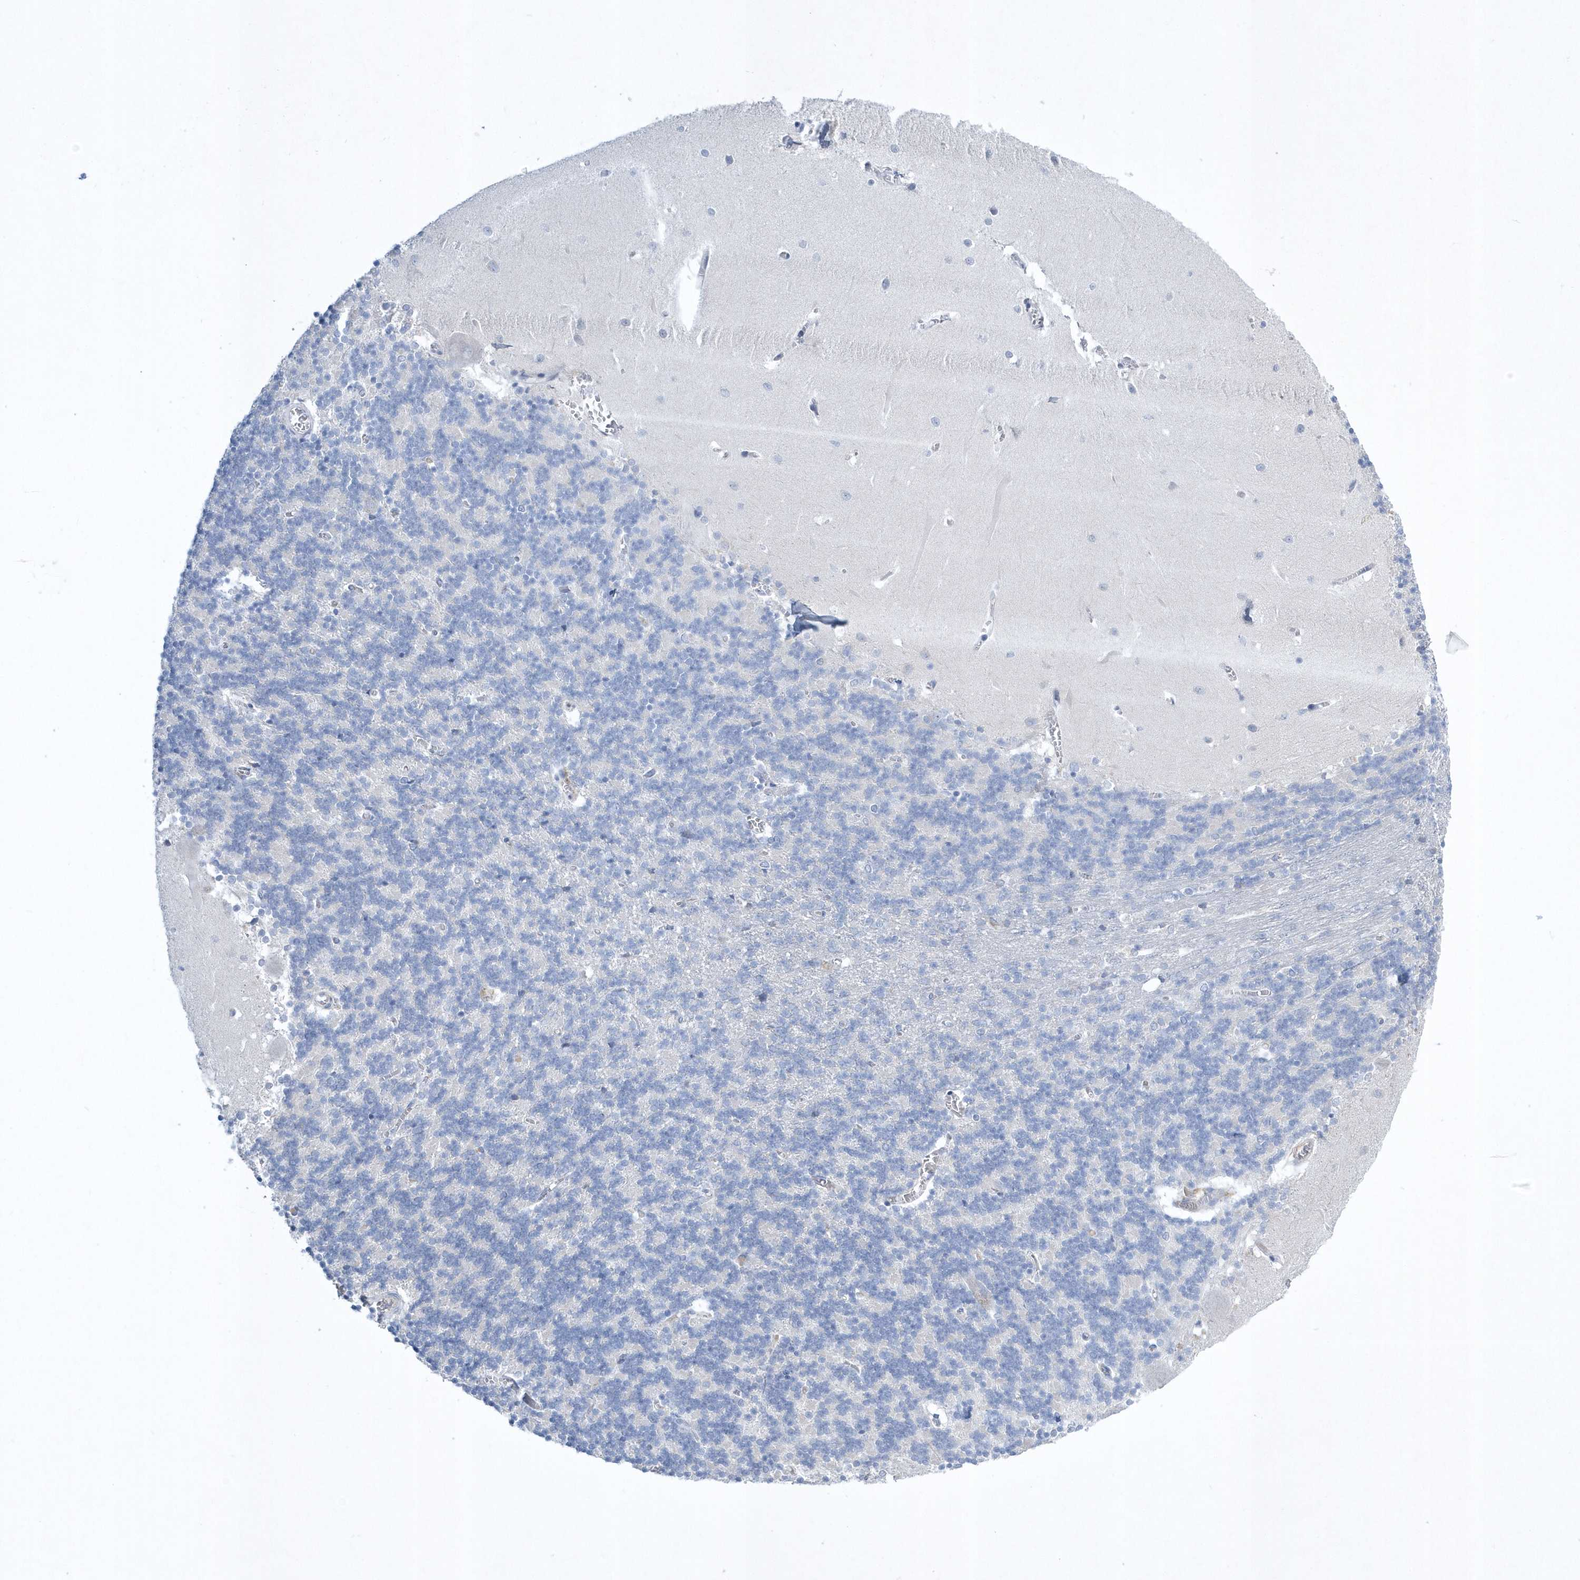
{"staining": {"intensity": "negative", "quantity": "none", "location": "none"}, "tissue": "cerebellum", "cell_type": "Cells in granular layer", "image_type": "normal", "snomed": [{"axis": "morphology", "description": "Normal tissue, NOS"}, {"axis": "topography", "description": "Cerebellum"}], "caption": "Immunohistochemistry of normal human cerebellum reveals no expression in cells in granular layer.", "gene": "SPATA18", "patient": {"sex": "male", "age": 37}}